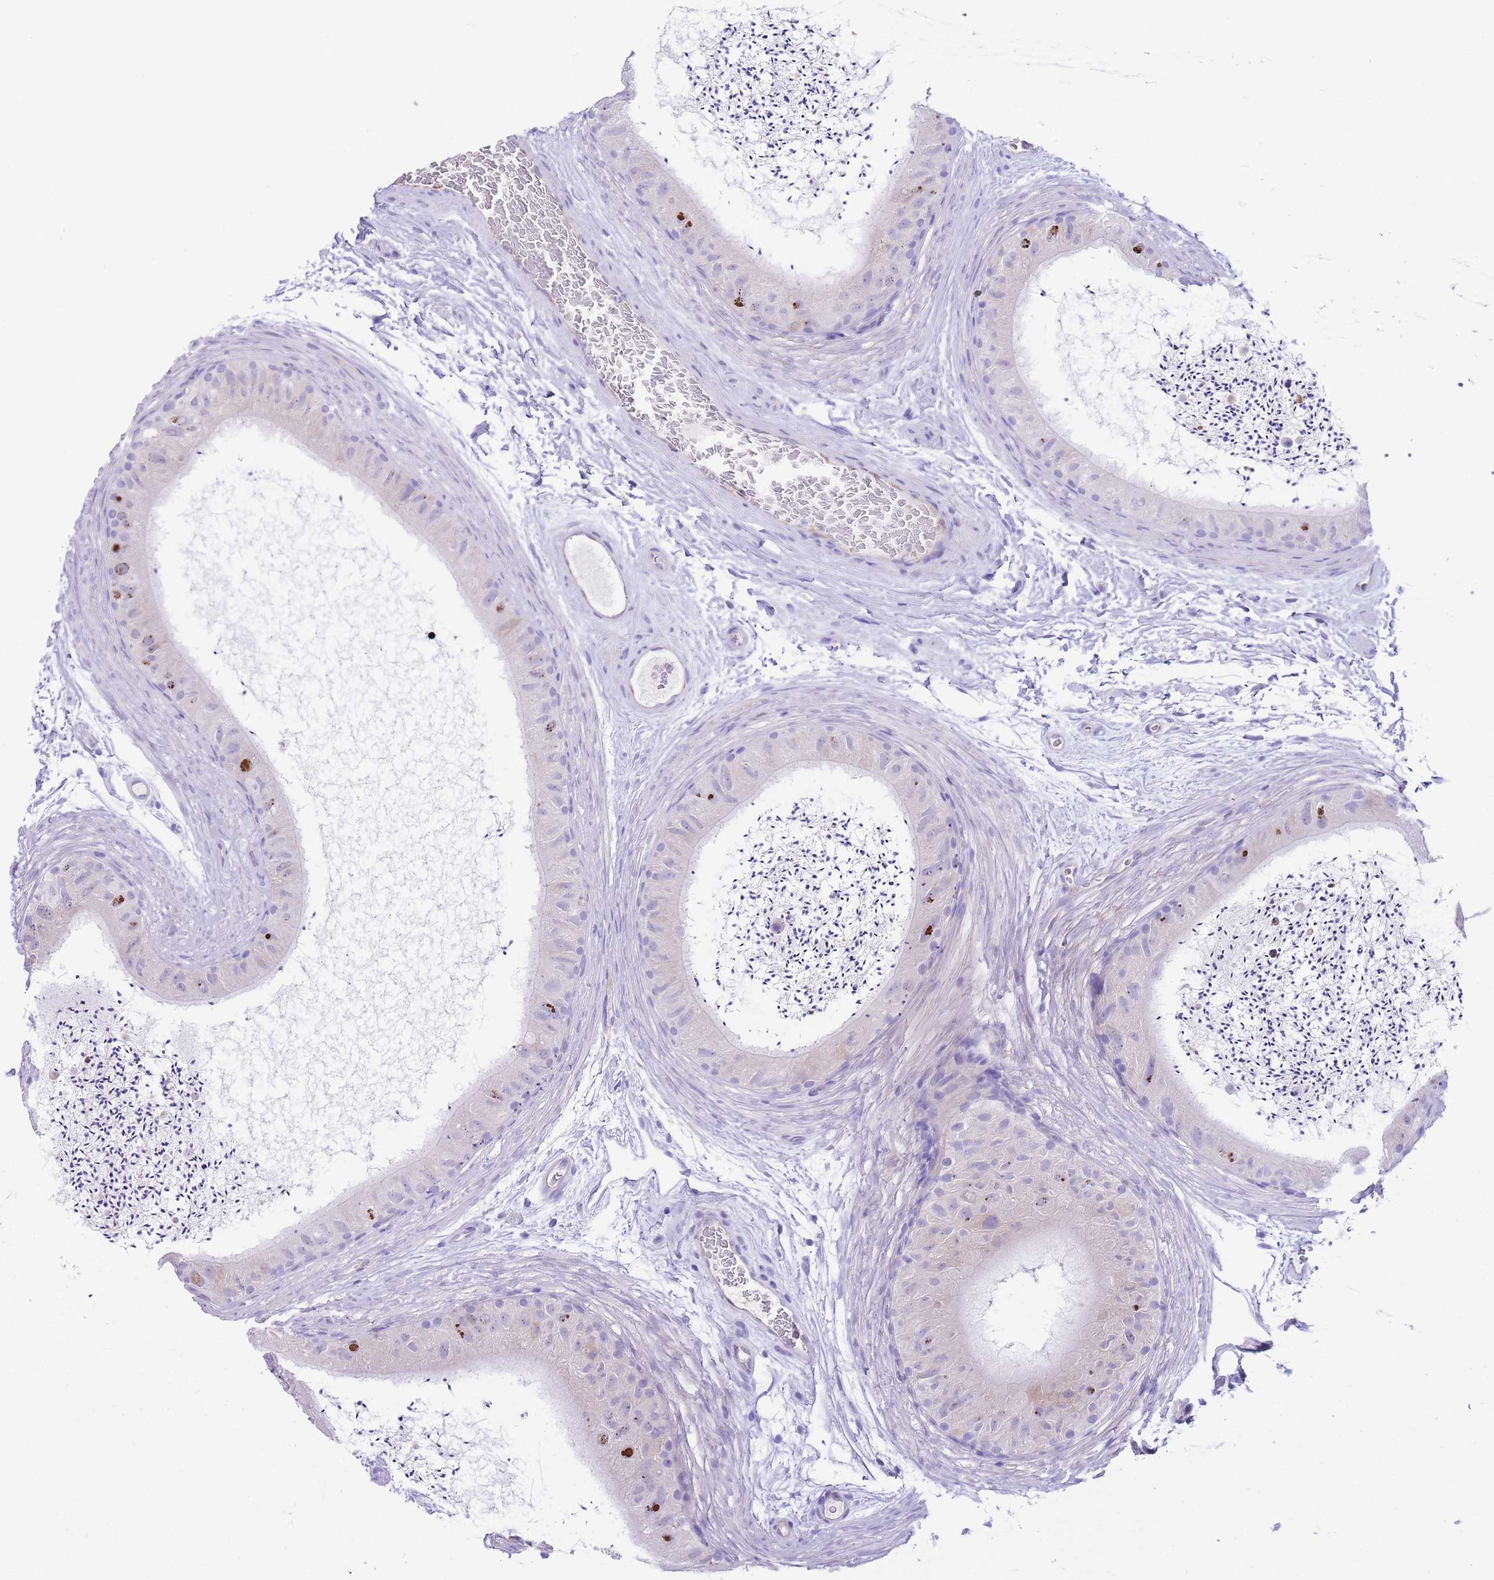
{"staining": {"intensity": "moderate", "quantity": "<25%", "location": "cytoplasmic/membranous"}, "tissue": "epididymis", "cell_type": "Glandular cells", "image_type": "normal", "snomed": [{"axis": "morphology", "description": "Normal tissue, NOS"}, {"axis": "topography", "description": "Epididymis"}], "caption": "Immunohistochemical staining of unremarkable epididymis demonstrates low levels of moderate cytoplasmic/membranous staining in about <25% of glandular cells.", "gene": "DET1", "patient": {"sex": "male", "age": 50}}